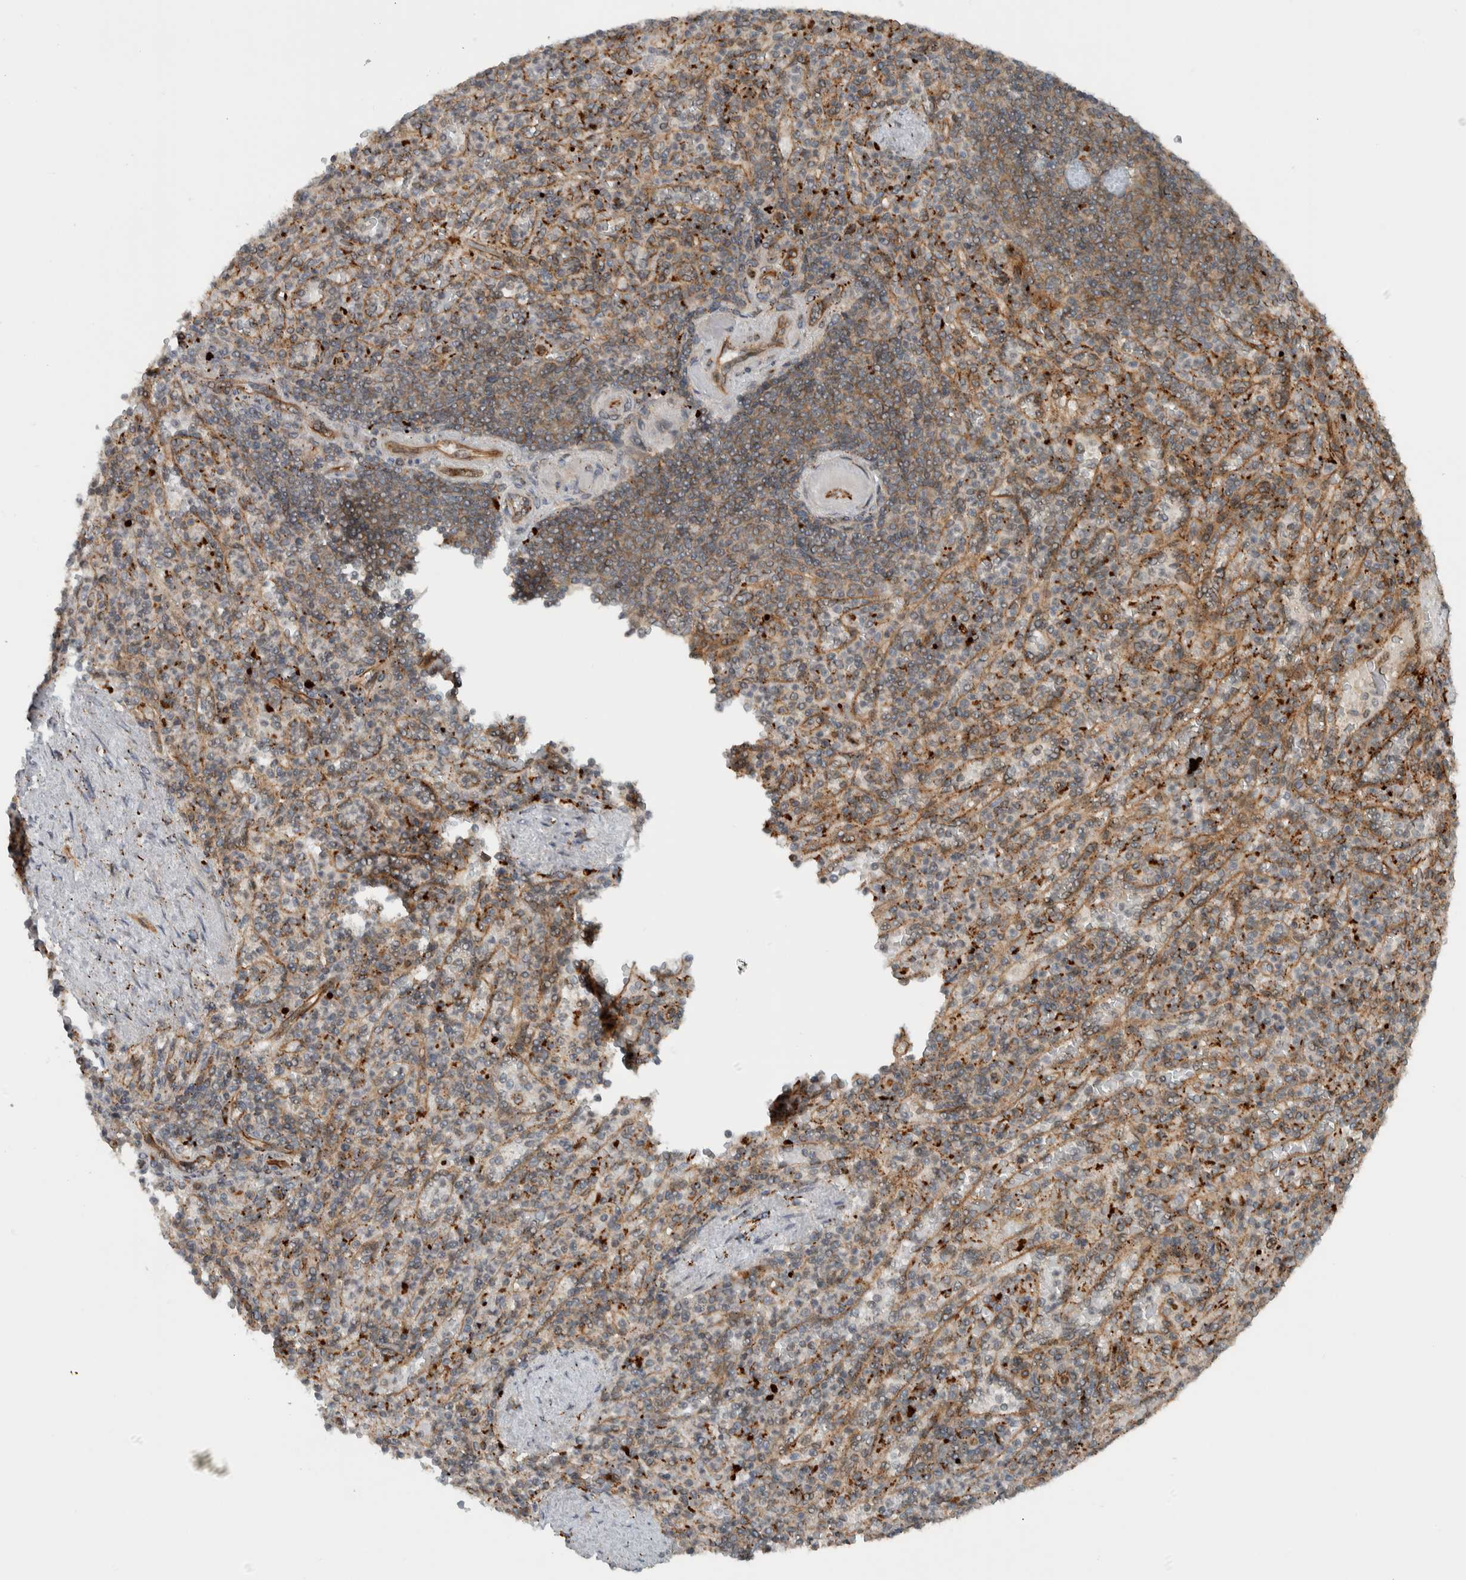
{"staining": {"intensity": "weak", "quantity": ">75%", "location": "cytoplasmic/membranous"}, "tissue": "spleen", "cell_type": "Cells in red pulp", "image_type": "normal", "snomed": [{"axis": "morphology", "description": "Normal tissue, NOS"}, {"axis": "topography", "description": "Spleen"}], "caption": "IHC (DAB) staining of benign human spleen demonstrates weak cytoplasmic/membranous protein positivity in about >75% of cells in red pulp.", "gene": "GIGYF1", "patient": {"sex": "female", "age": 74}}